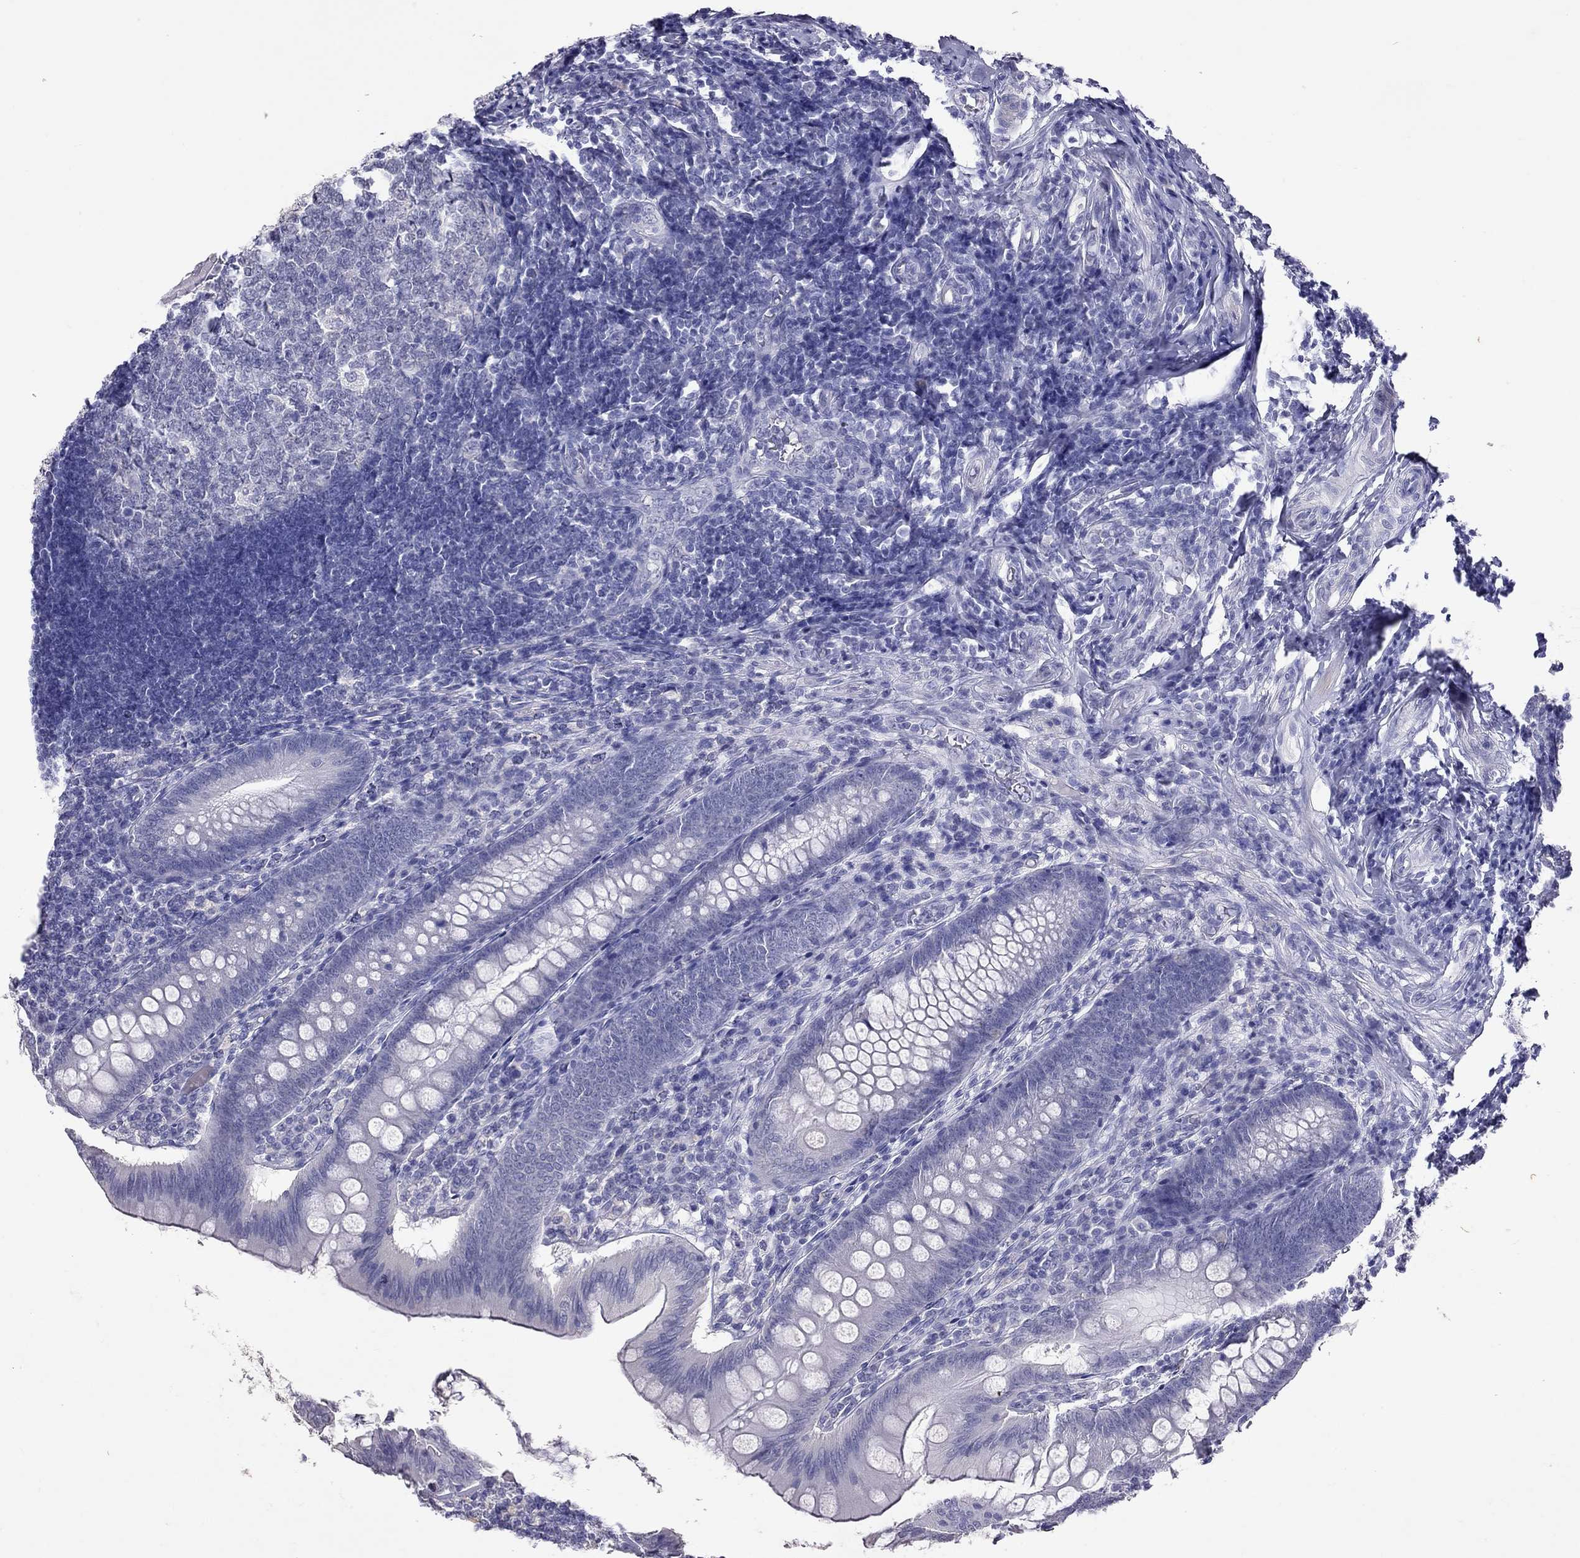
{"staining": {"intensity": "negative", "quantity": "none", "location": "none"}, "tissue": "appendix", "cell_type": "Glandular cells", "image_type": "normal", "snomed": [{"axis": "morphology", "description": "Normal tissue, NOS"}, {"axis": "morphology", "description": "Inflammation, NOS"}, {"axis": "topography", "description": "Appendix"}], "caption": "This is a micrograph of IHC staining of benign appendix, which shows no staining in glandular cells.", "gene": "PSMB11", "patient": {"sex": "male", "age": 16}}